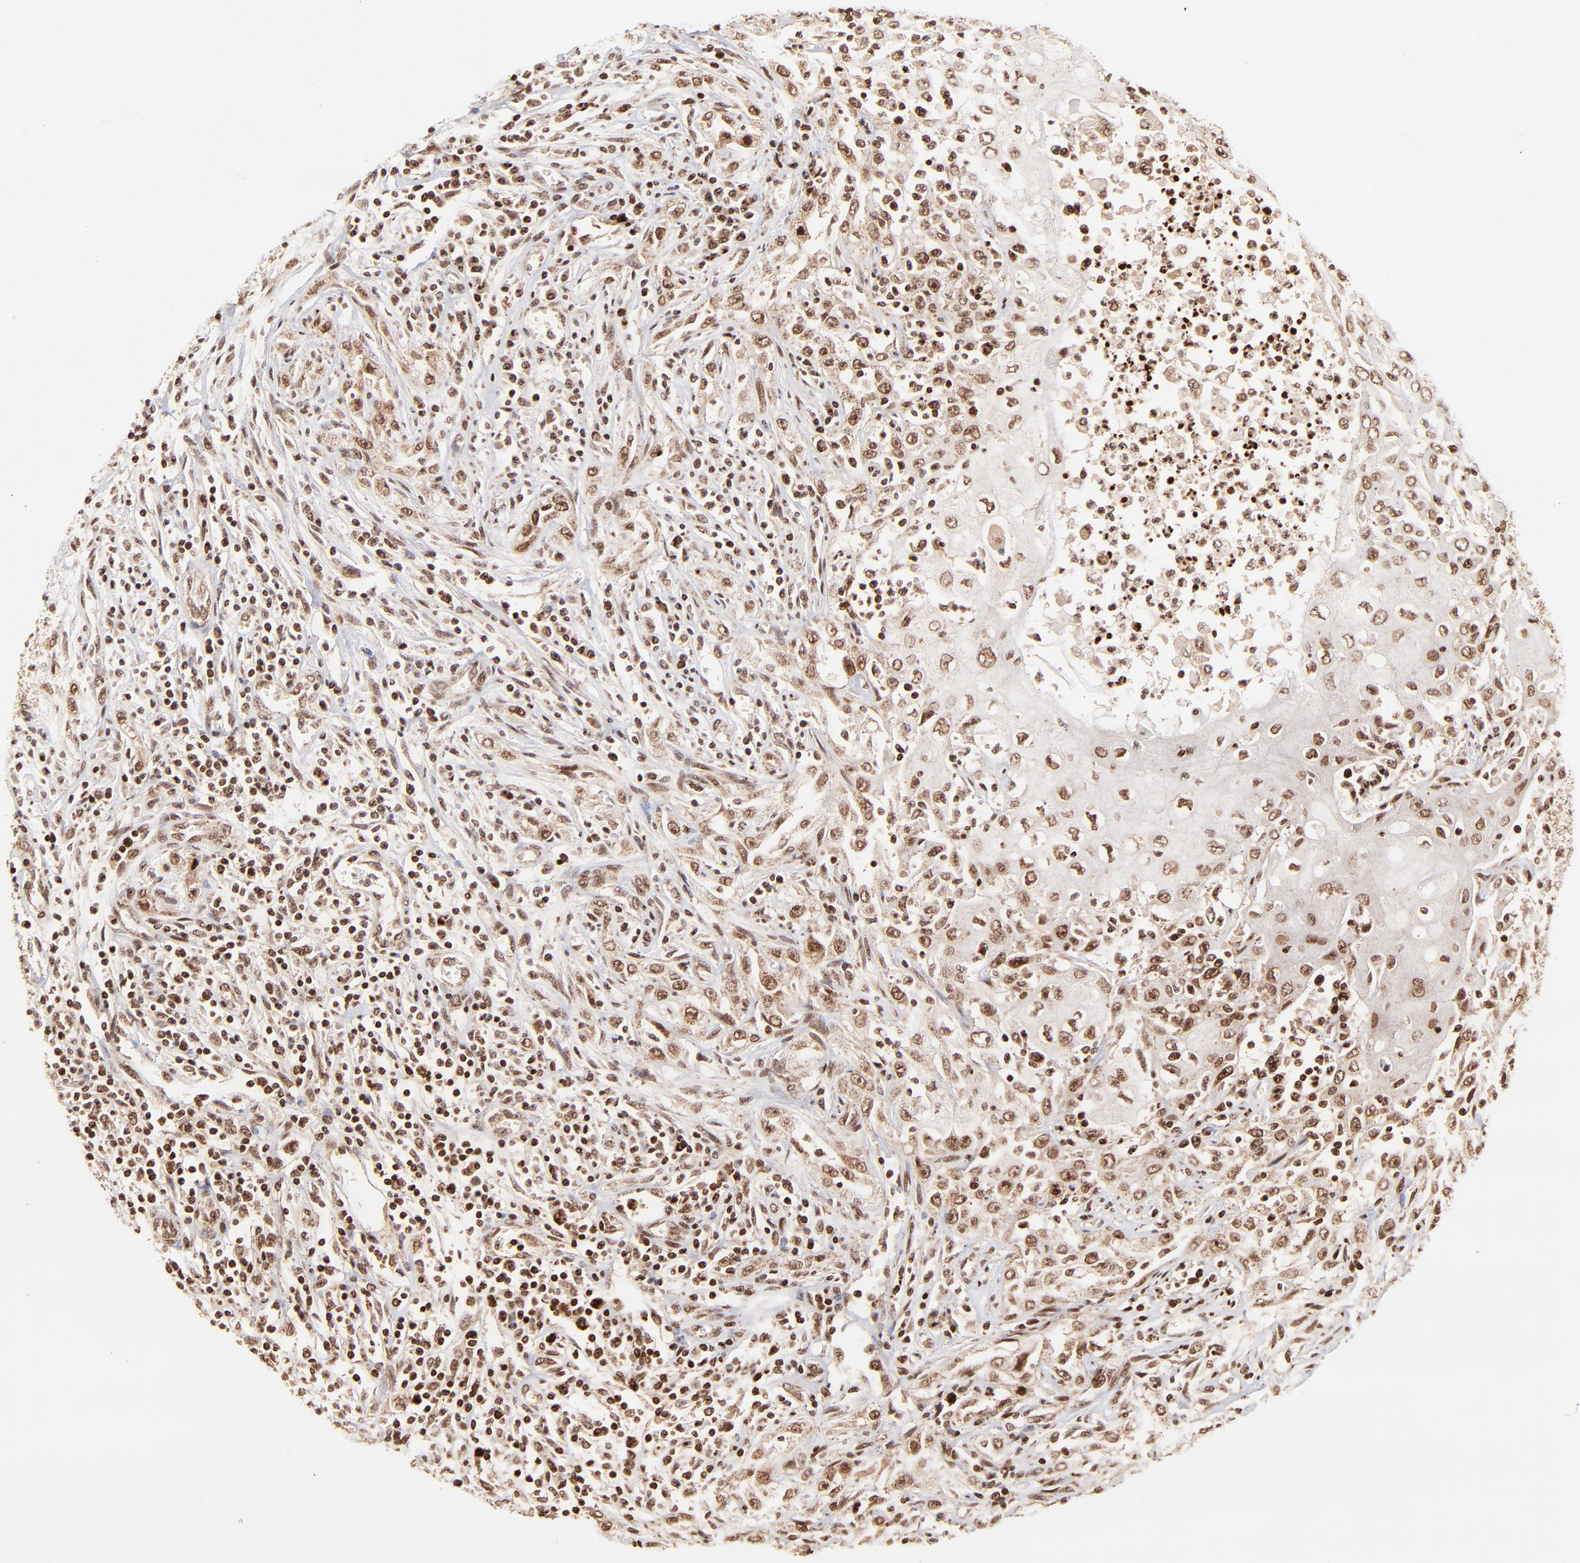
{"staining": {"intensity": "strong", "quantity": ">75%", "location": "nuclear"}, "tissue": "head and neck cancer", "cell_type": "Tumor cells", "image_type": "cancer", "snomed": [{"axis": "morphology", "description": "Squamous cell carcinoma, NOS"}, {"axis": "topography", "description": "Oral tissue"}, {"axis": "topography", "description": "Head-Neck"}], "caption": "Immunohistochemical staining of head and neck squamous cell carcinoma displays high levels of strong nuclear protein staining in about >75% of tumor cells.", "gene": "MED15", "patient": {"sex": "female", "age": 76}}